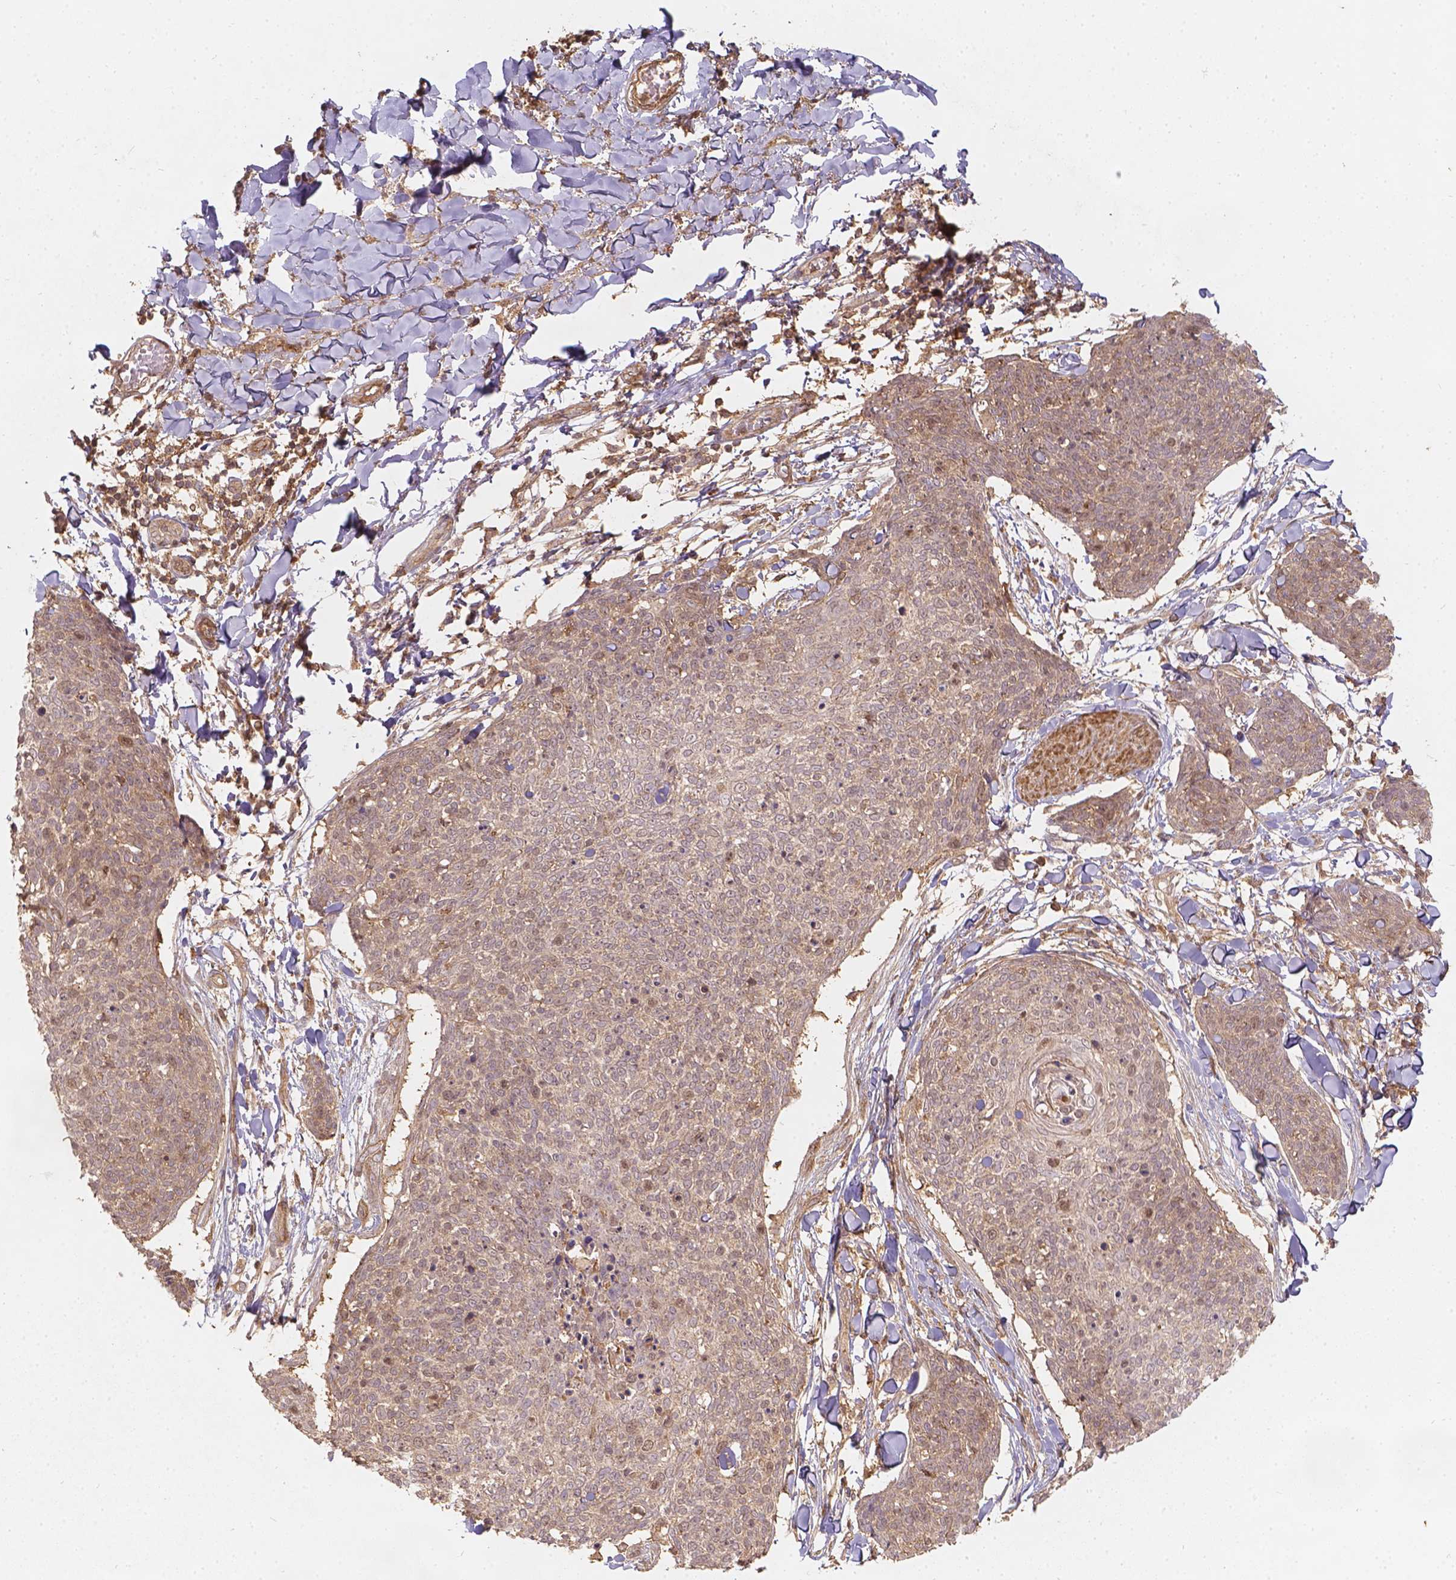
{"staining": {"intensity": "weak", "quantity": ">75%", "location": "cytoplasmic/membranous"}, "tissue": "skin cancer", "cell_type": "Tumor cells", "image_type": "cancer", "snomed": [{"axis": "morphology", "description": "Squamous cell carcinoma, NOS"}, {"axis": "topography", "description": "Skin"}, {"axis": "topography", "description": "Vulva"}], "caption": "High-power microscopy captured an immunohistochemistry micrograph of skin cancer, revealing weak cytoplasmic/membranous positivity in approximately >75% of tumor cells. (brown staining indicates protein expression, while blue staining denotes nuclei).", "gene": "XPR1", "patient": {"sex": "female", "age": 75}}